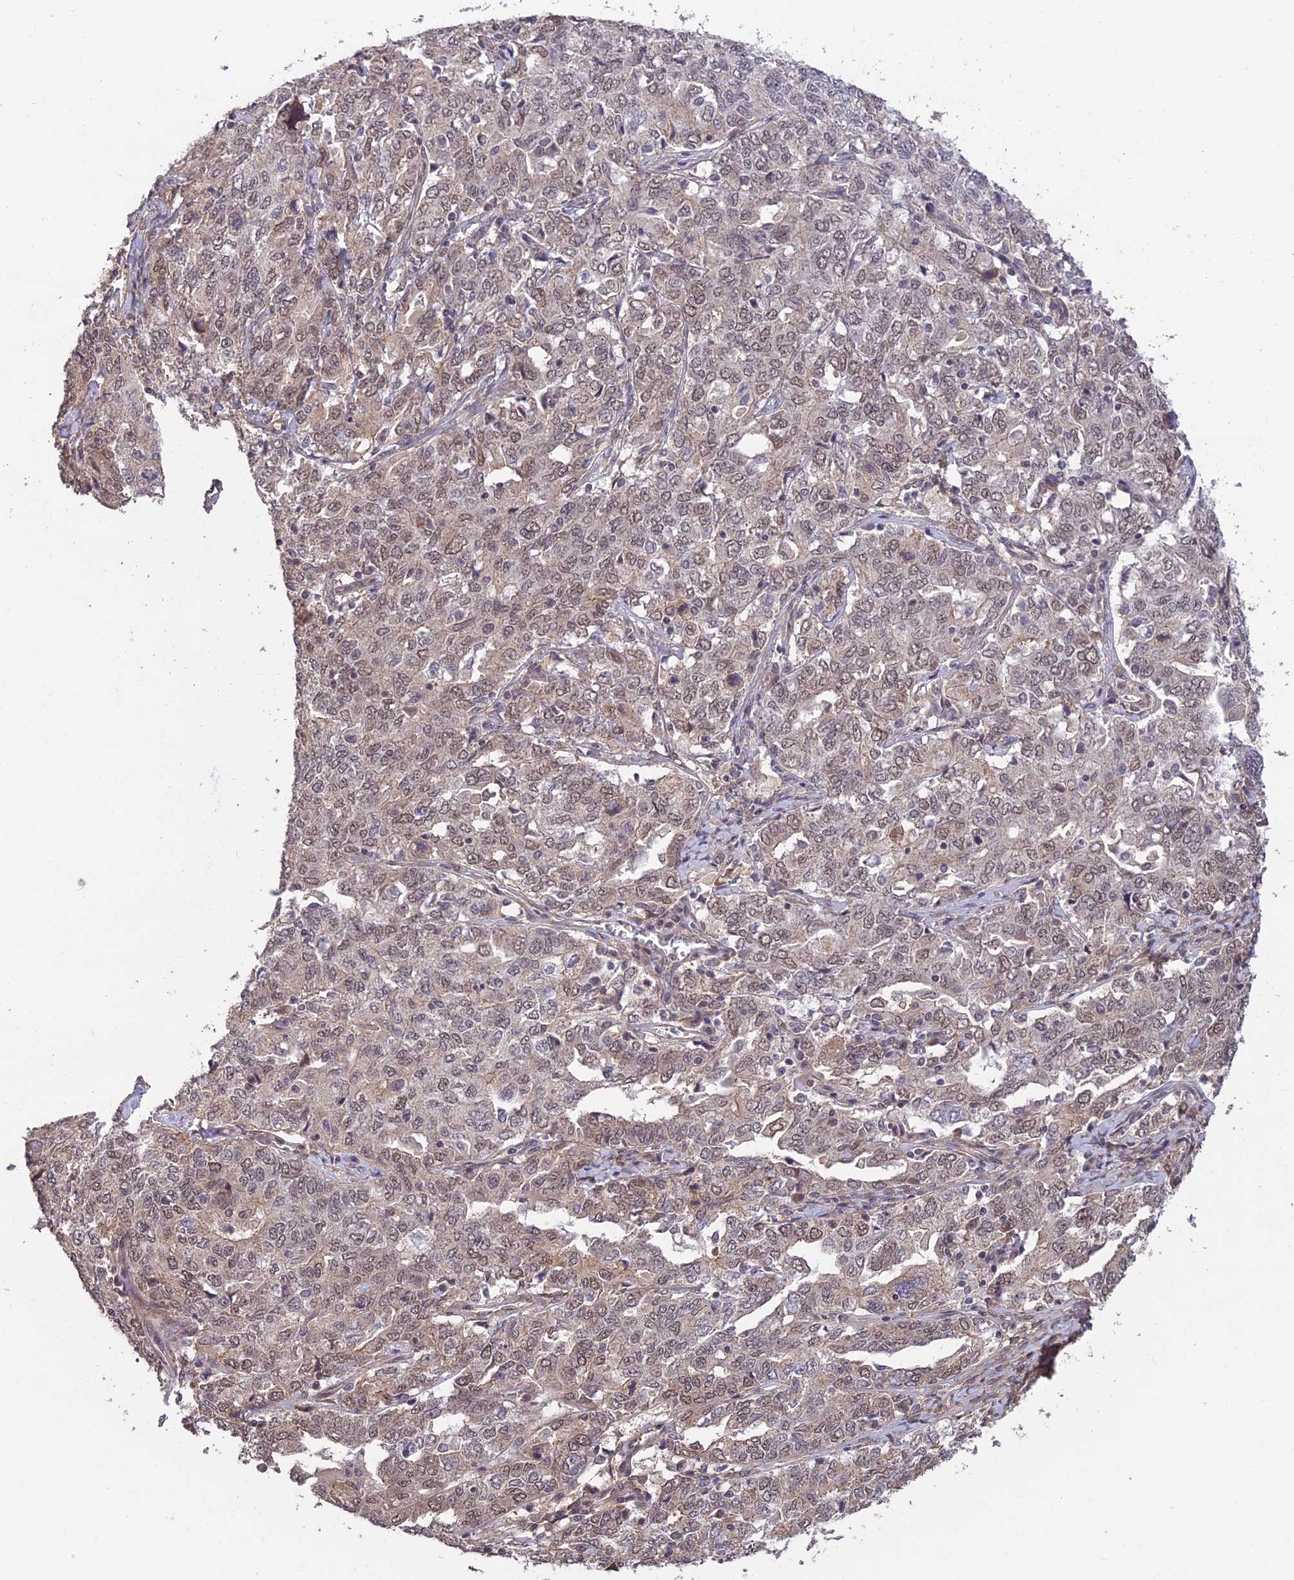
{"staining": {"intensity": "weak", "quantity": "25%-75%", "location": "nuclear"}, "tissue": "ovarian cancer", "cell_type": "Tumor cells", "image_type": "cancer", "snomed": [{"axis": "morphology", "description": "Carcinoma, endometroid"}, {"axis": "topography", "description": "Ovary"}], "caption": "Tumor cells exhibit weak nuclear expression in about 25%-75% of cells in endometroid carcinoma (ovarian). The protein is stained brown, and the nuclei are stained in blue (DAB (3,3'-diaminobenzidine) IHC with brightfield microscopy, high magnification).", "gene": "PAGR1", "patient": {"sex": "female", "age": 62}}